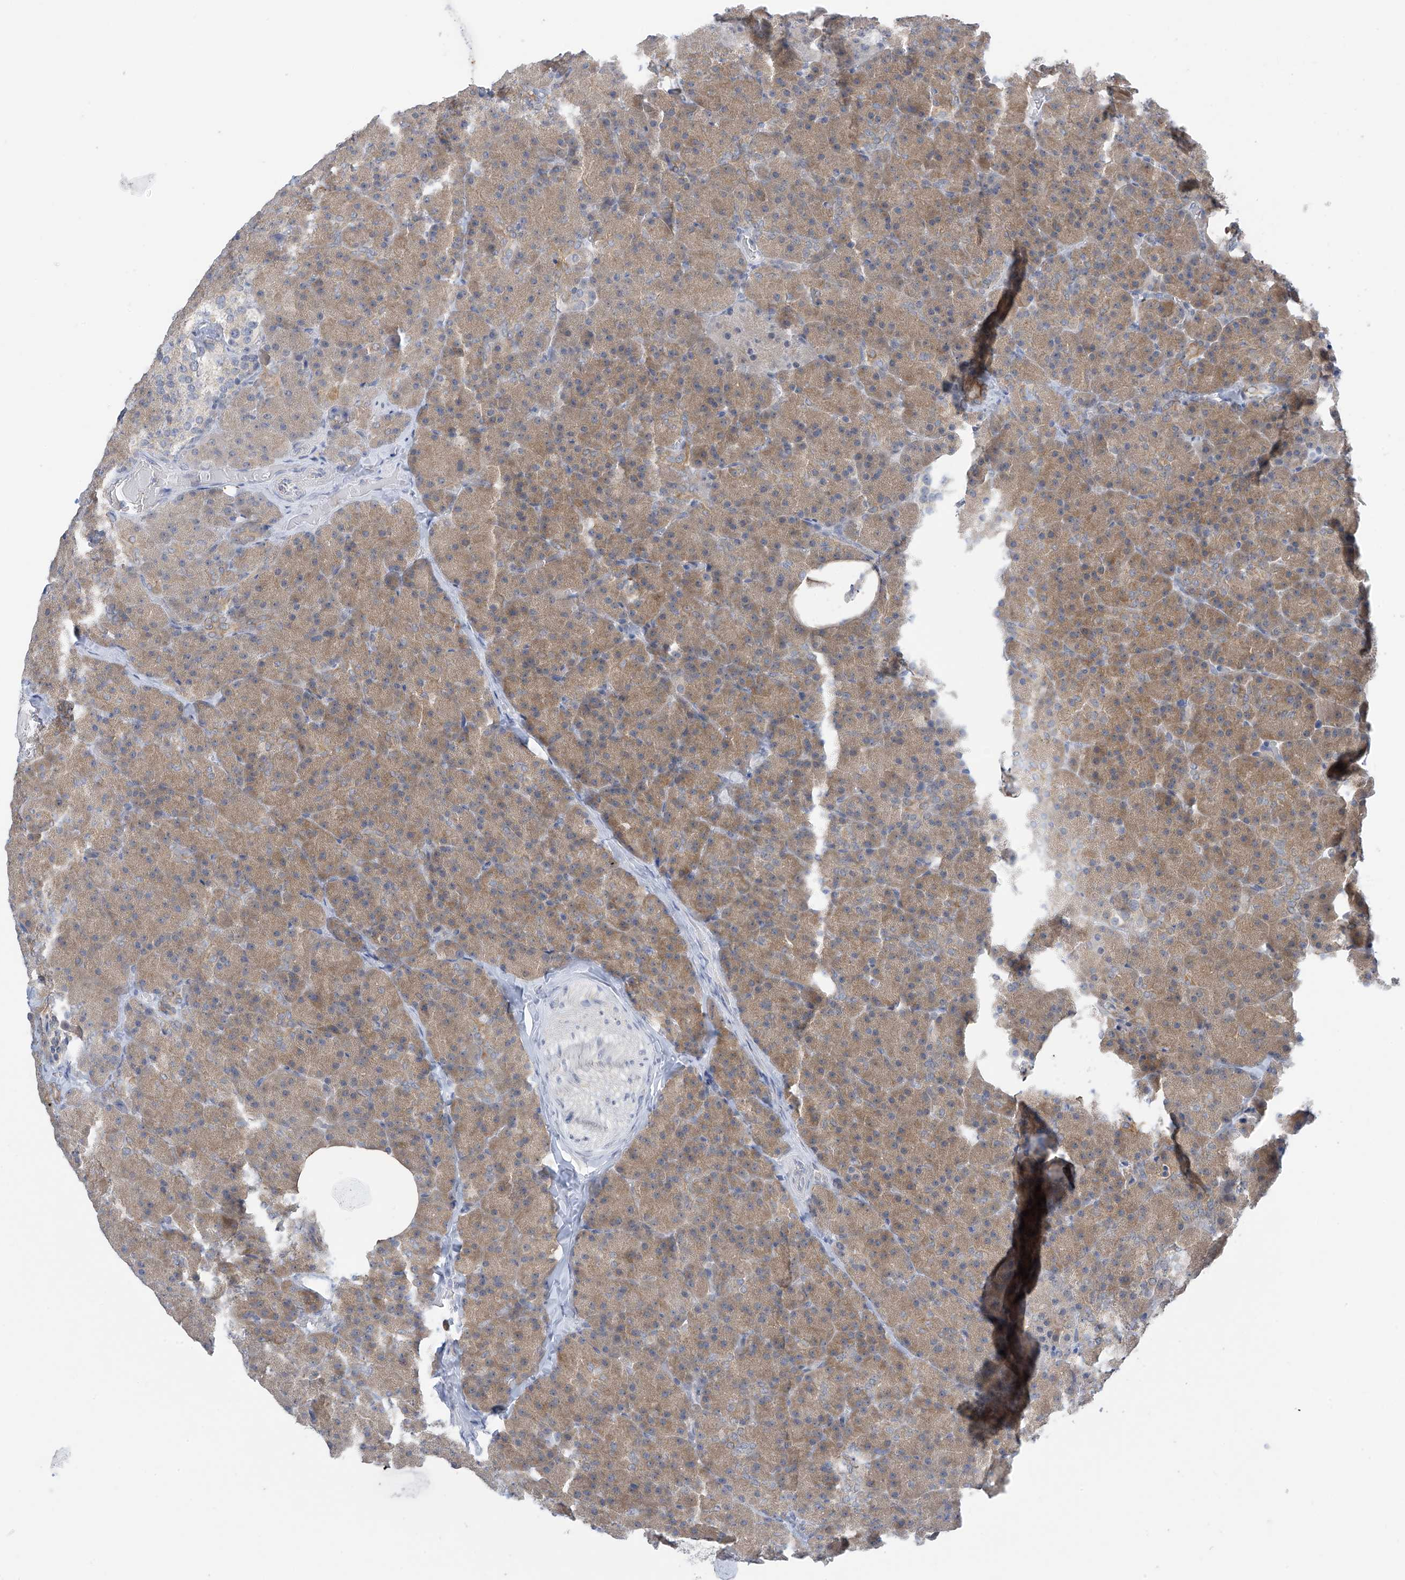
{"staining": {"intensity": "moderate", "quantity": ">75%", "location": "cytoplasmic/membranous"}, "tissue": "pancreas", "cell_type": "Exocrine glandular cells", "image_type": "normal", "snomed": [{"axis": "morphology", "description": "Normal tissue, NOS"}, {"axis": "morphology", "description": "Carcinoid, malignant, NOS"}, {"axis": "topography", "description": "Pancreas"}], "caption": "IHC of benign pancreas displays medium levels of moderate cytoplasmic/membranous staining in about >75% of exocrine glandular cells. (DAB IHC, brown staining for protein, blue staining for nuclei).", "gene": "APLF", "patient": {"sex": "female", "age": 35}}